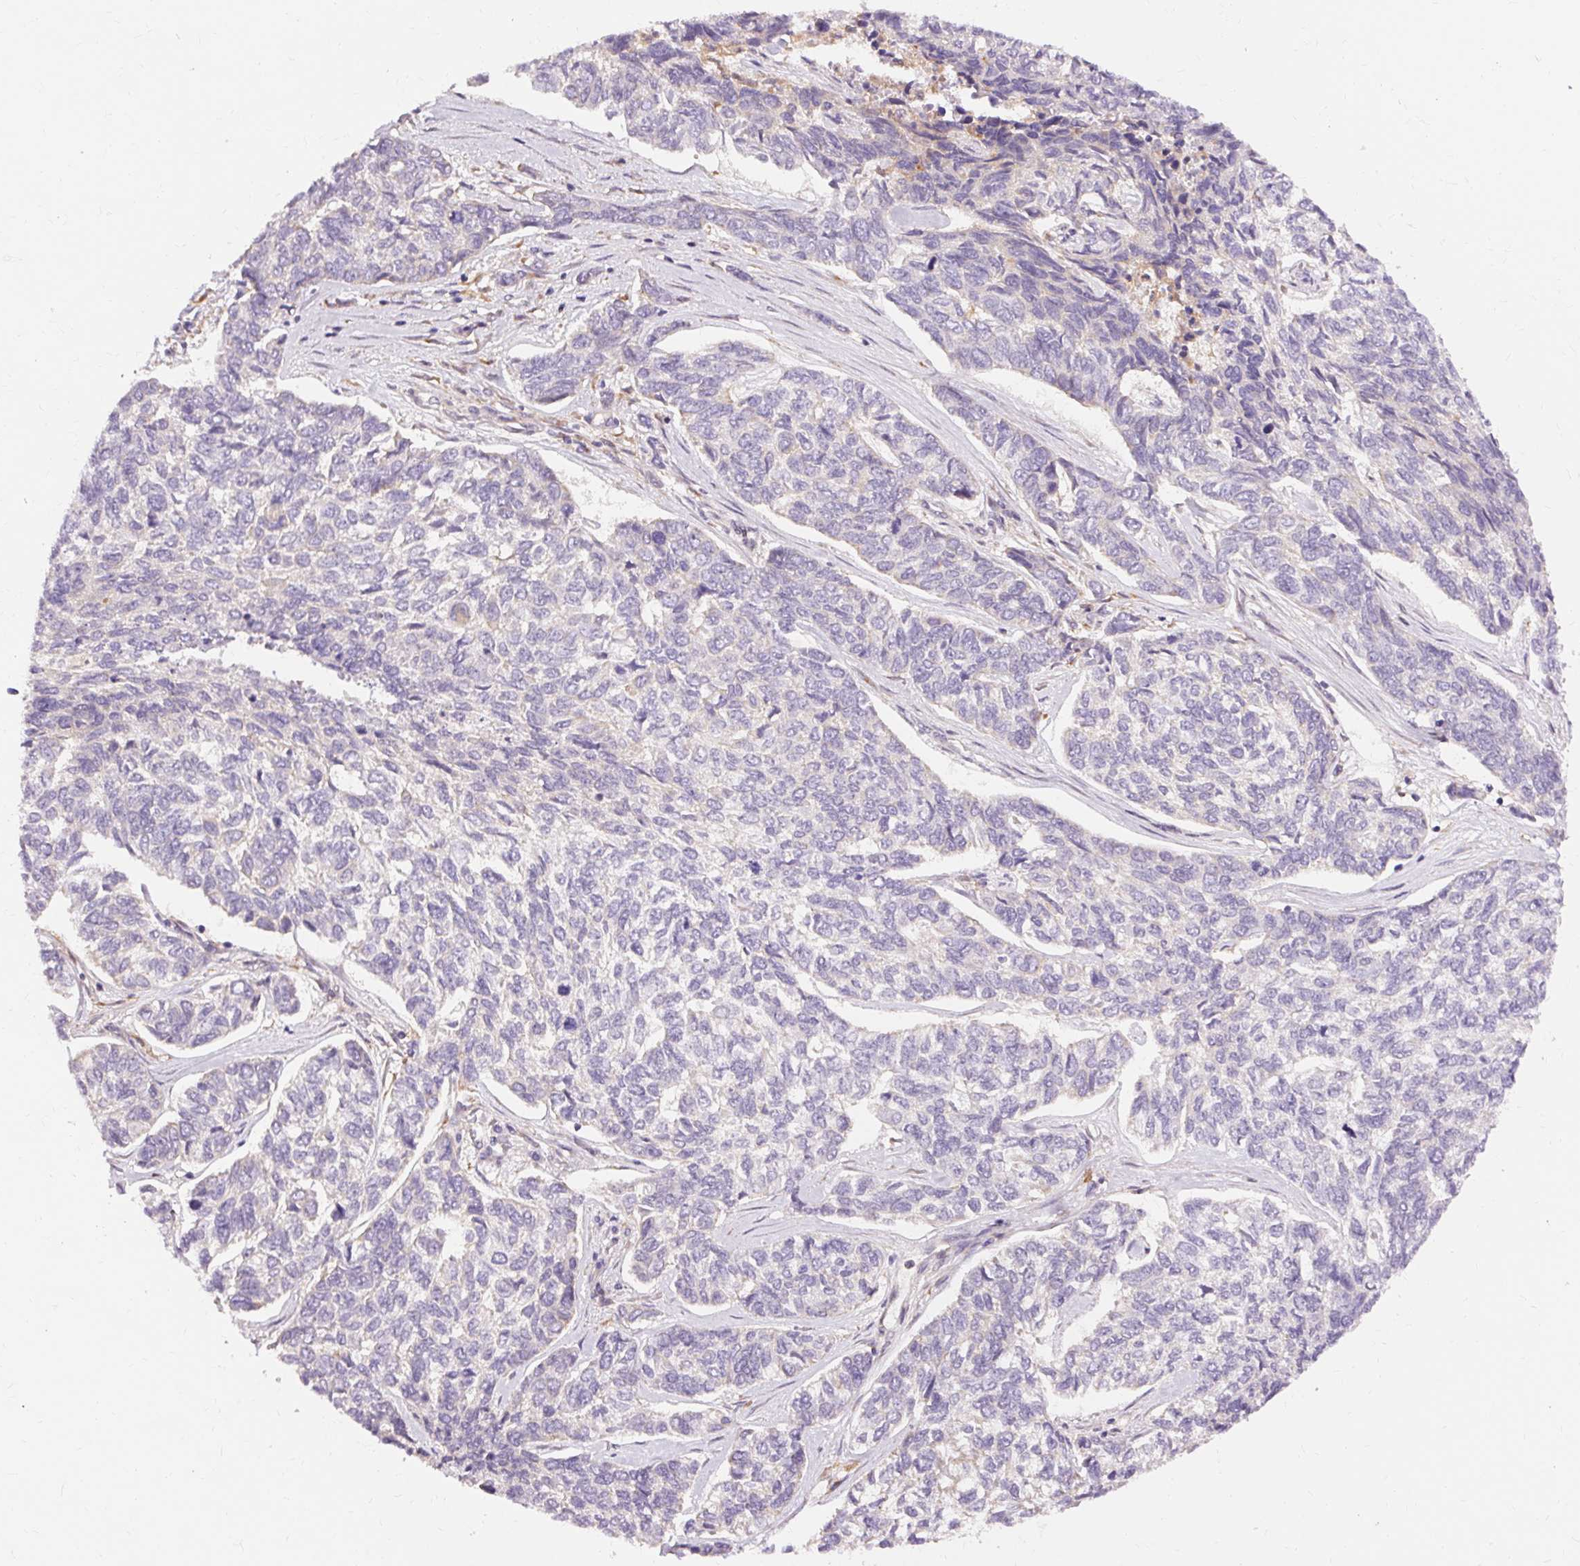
{"staining": {"intensity": "negative", "quantity": "none", "location": "none"}, "tissue": "skin cancer", "cell_type": "Tumor cells", "image_type": "cancer", "snomed": [{"axis": "morphology", "description": "Basal cell carcinoma"}, {"axis": "topography", "description": "Skin"}], "caption": "IHC histopathology image of human basal cell carcinoma (skin) stained for a protein (brown), which reveals no staining in tumor cells.", "gene": "TM6SF1", "patient": {"sex": "female", "age": 65}}